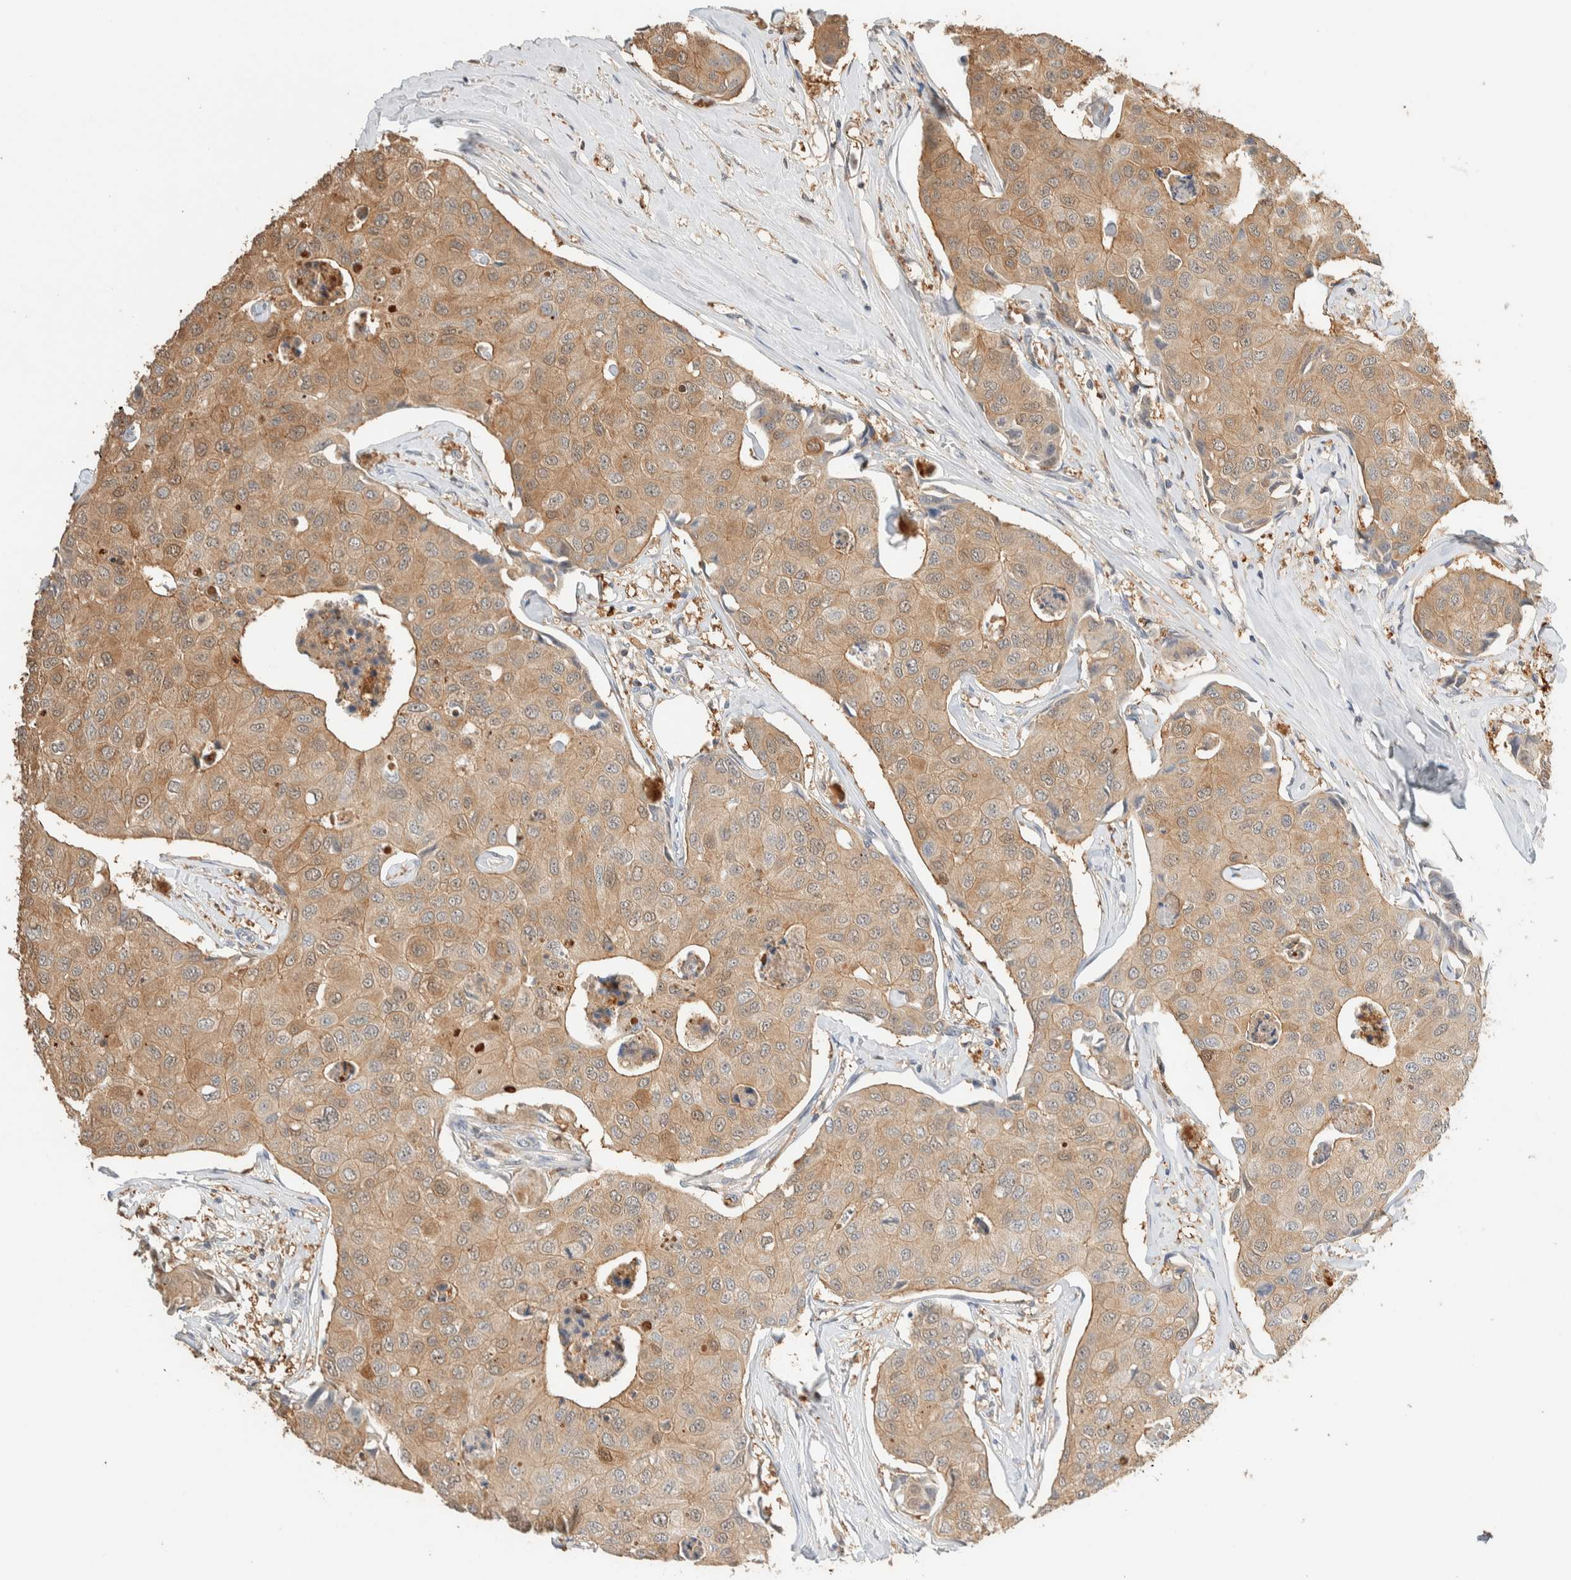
{"staining": {"intensity": "moderate", "quantity": "25%-75%", "location": "cytoplasmic/membranous"}, "tissue": "breast cancer", "cell_type": "Tumor cells", "image_type": "cancer", "snomed": [{"axis": "morphology", "description": "Duct carcinoma"}, {"axis": "topography", "description": "Breast"}], "caption": "Infiltrating ductal carcinoma (breast) was stained to show a protein in brown. There is medium levels of moderate cytoplasmic/membranous staining in approximately 25%-75% of tumor cells. Using DAB (3,3'-diaminobenzidine) (brown) and hematoxylin (blue) stains, captured at high magnification using brightfield microscopy.", "gene": "SETD4", "patient": {"sex": "female", "age": 80}}